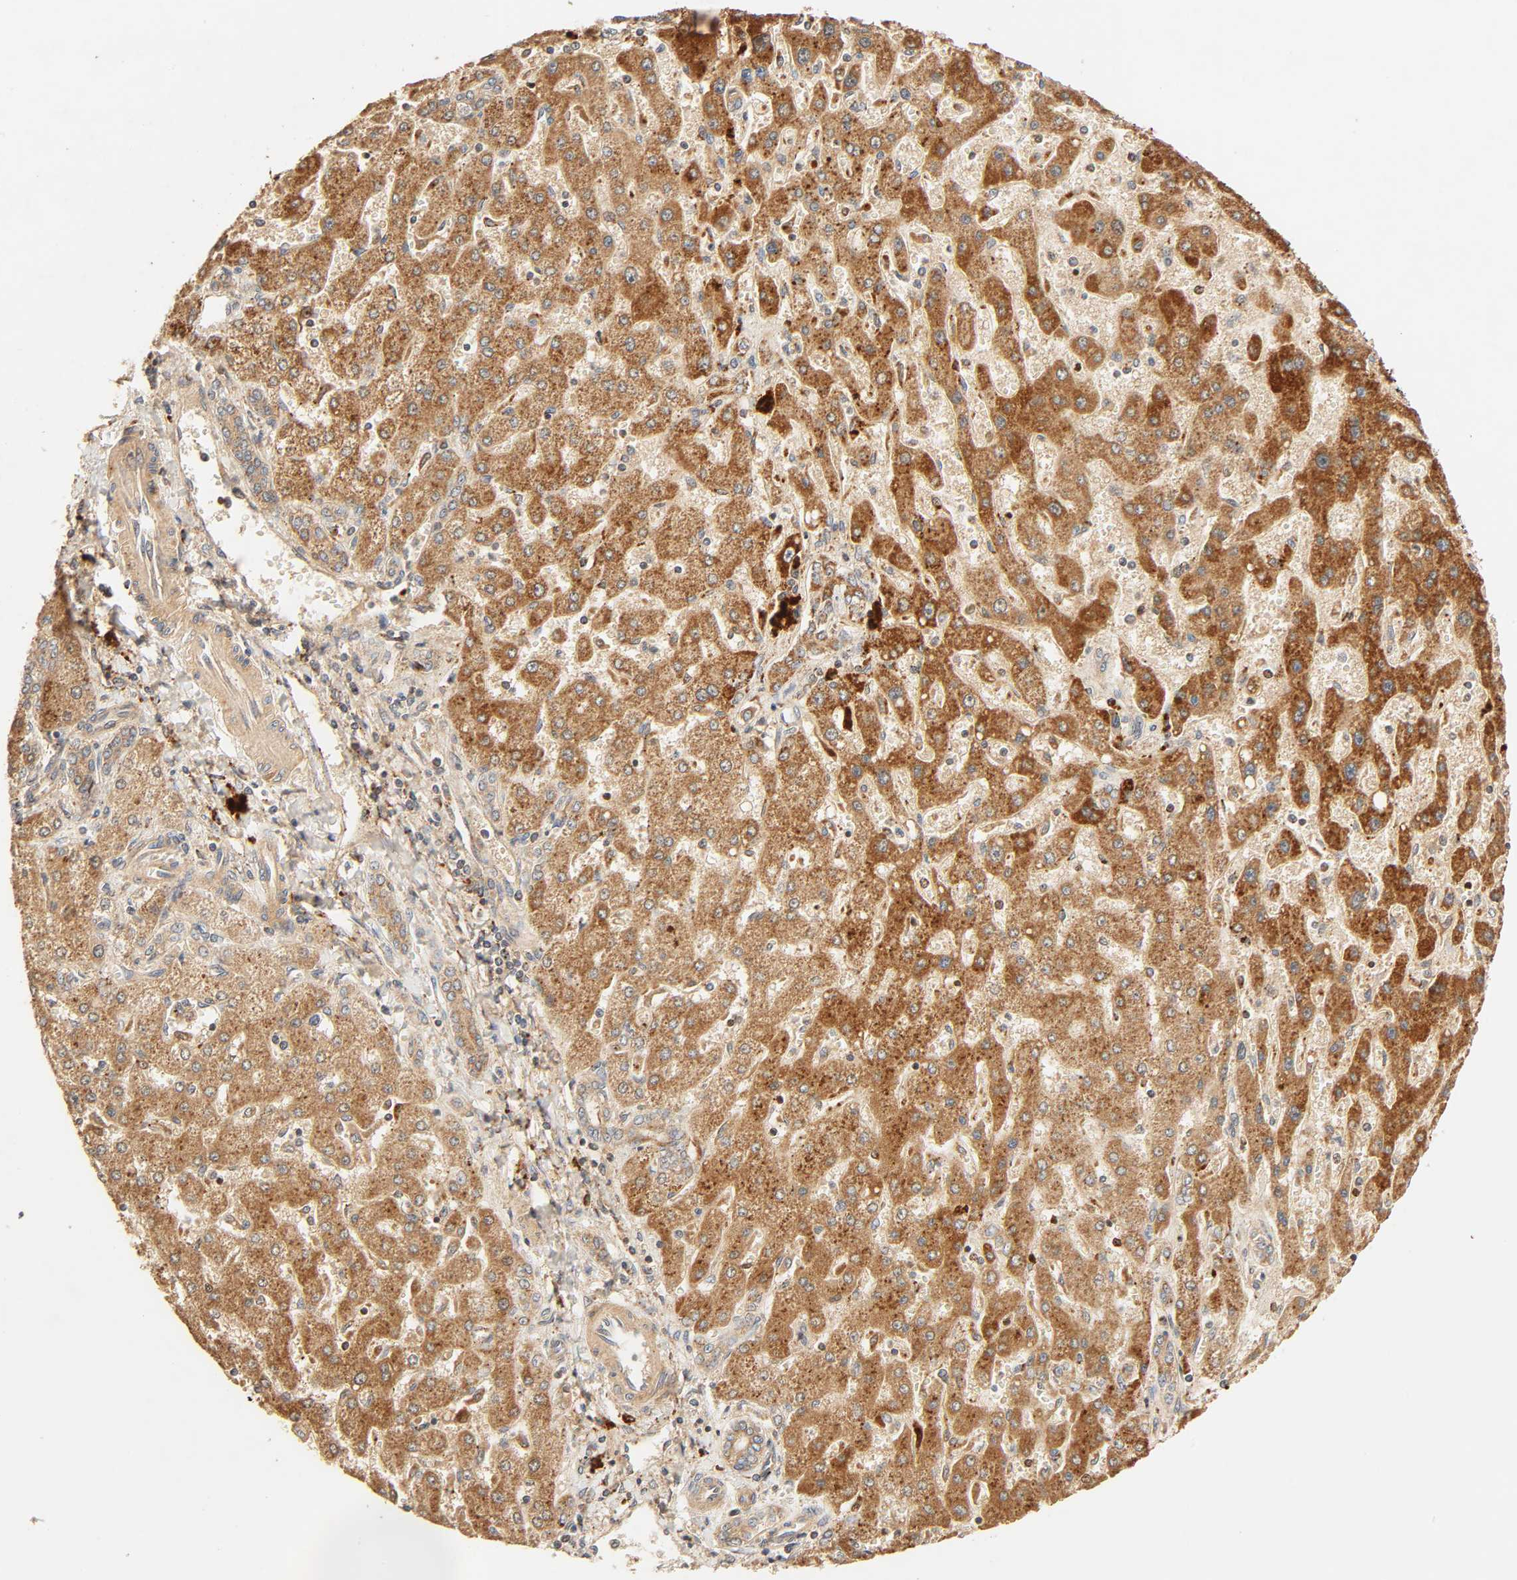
{"staining": {"intensity": "strong", "quantity": ">75%", "location": "cytoplasmic/membranous"}, "tissue": "liver cancer", "cell_type": "Tumor cells", "image_type": "cancer", "snomed": [{"axis": "morphology", "description": "Carcinoma, Hepatocellular, NOS"}, {"axis": "topography", "description": "Liver"}], "caption": "An immunohistochemistry image of tumor tissue is shown. Protein staining in brown highlights strong cytoplasmic/membranous positivity in liver cancer (hepatocellular carcinoma) within tumor cells. Immunohistochemistry (ihc) stains the protein in brown and the nuclei are stained blue.", "gene": "MAPK6", "patient": {"sex": "female", "age": 53}}